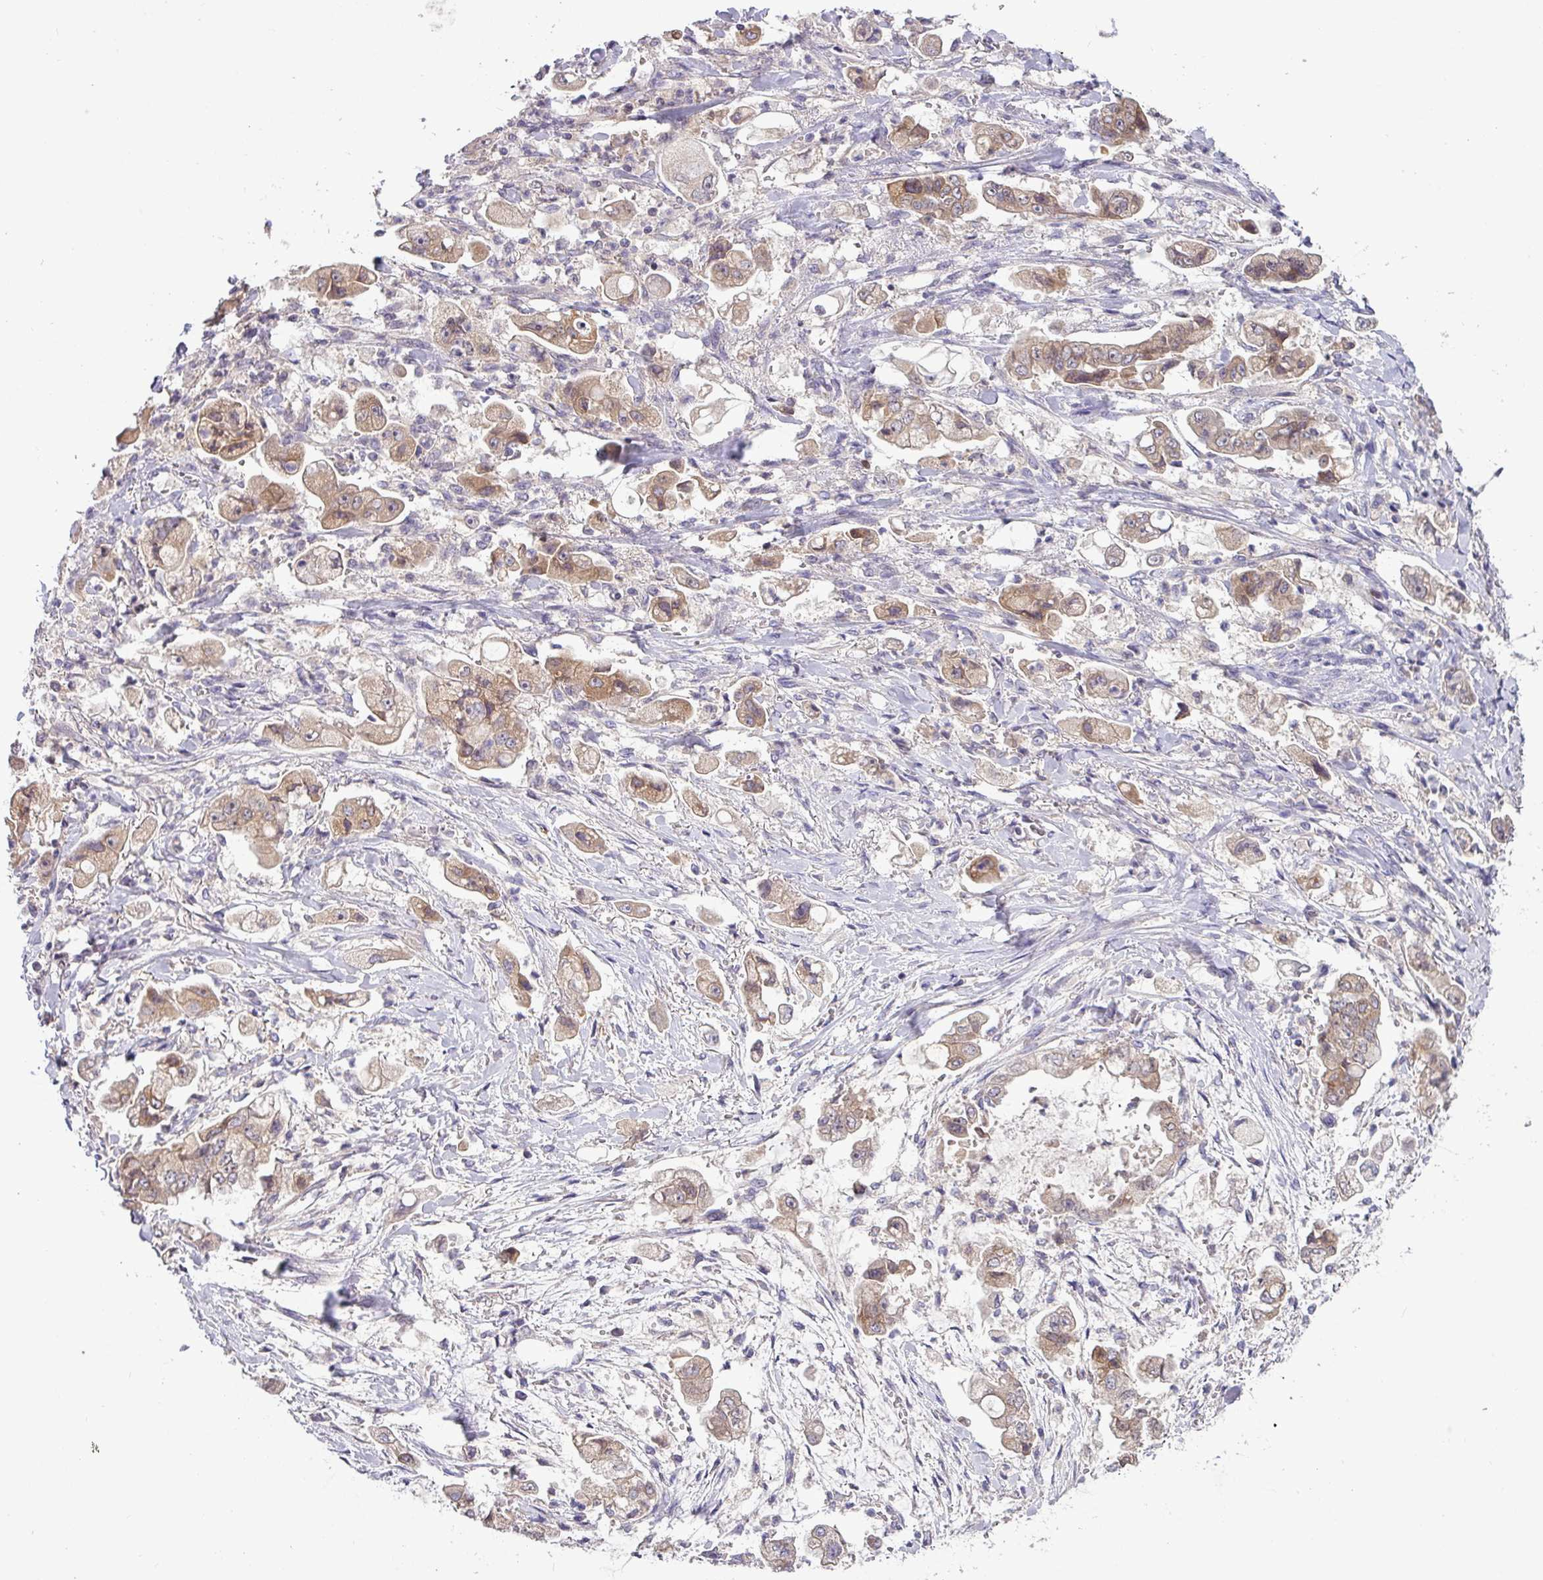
{"staining": {"intensity": "moderate", "quantity": ">75%", "location": "cytoplasmic/membranous"}, "tissue": "stomach cancer", "cell_type": "Tumor cells", "image_type": "cancer", "snomed": [{"axis": "morphology", "description": "Adenocarcinoma, NOS"}, {"axis": "topography", "description": "Stomach"}], "caption": "Brown immunohistochemical staining in human stomach cancer shows moderate cytoplasmic/membranous positivity in approximately >75% of tumor cells.", "gene": "TMEM62", "patient": {"sex": "male", "age": 62}}